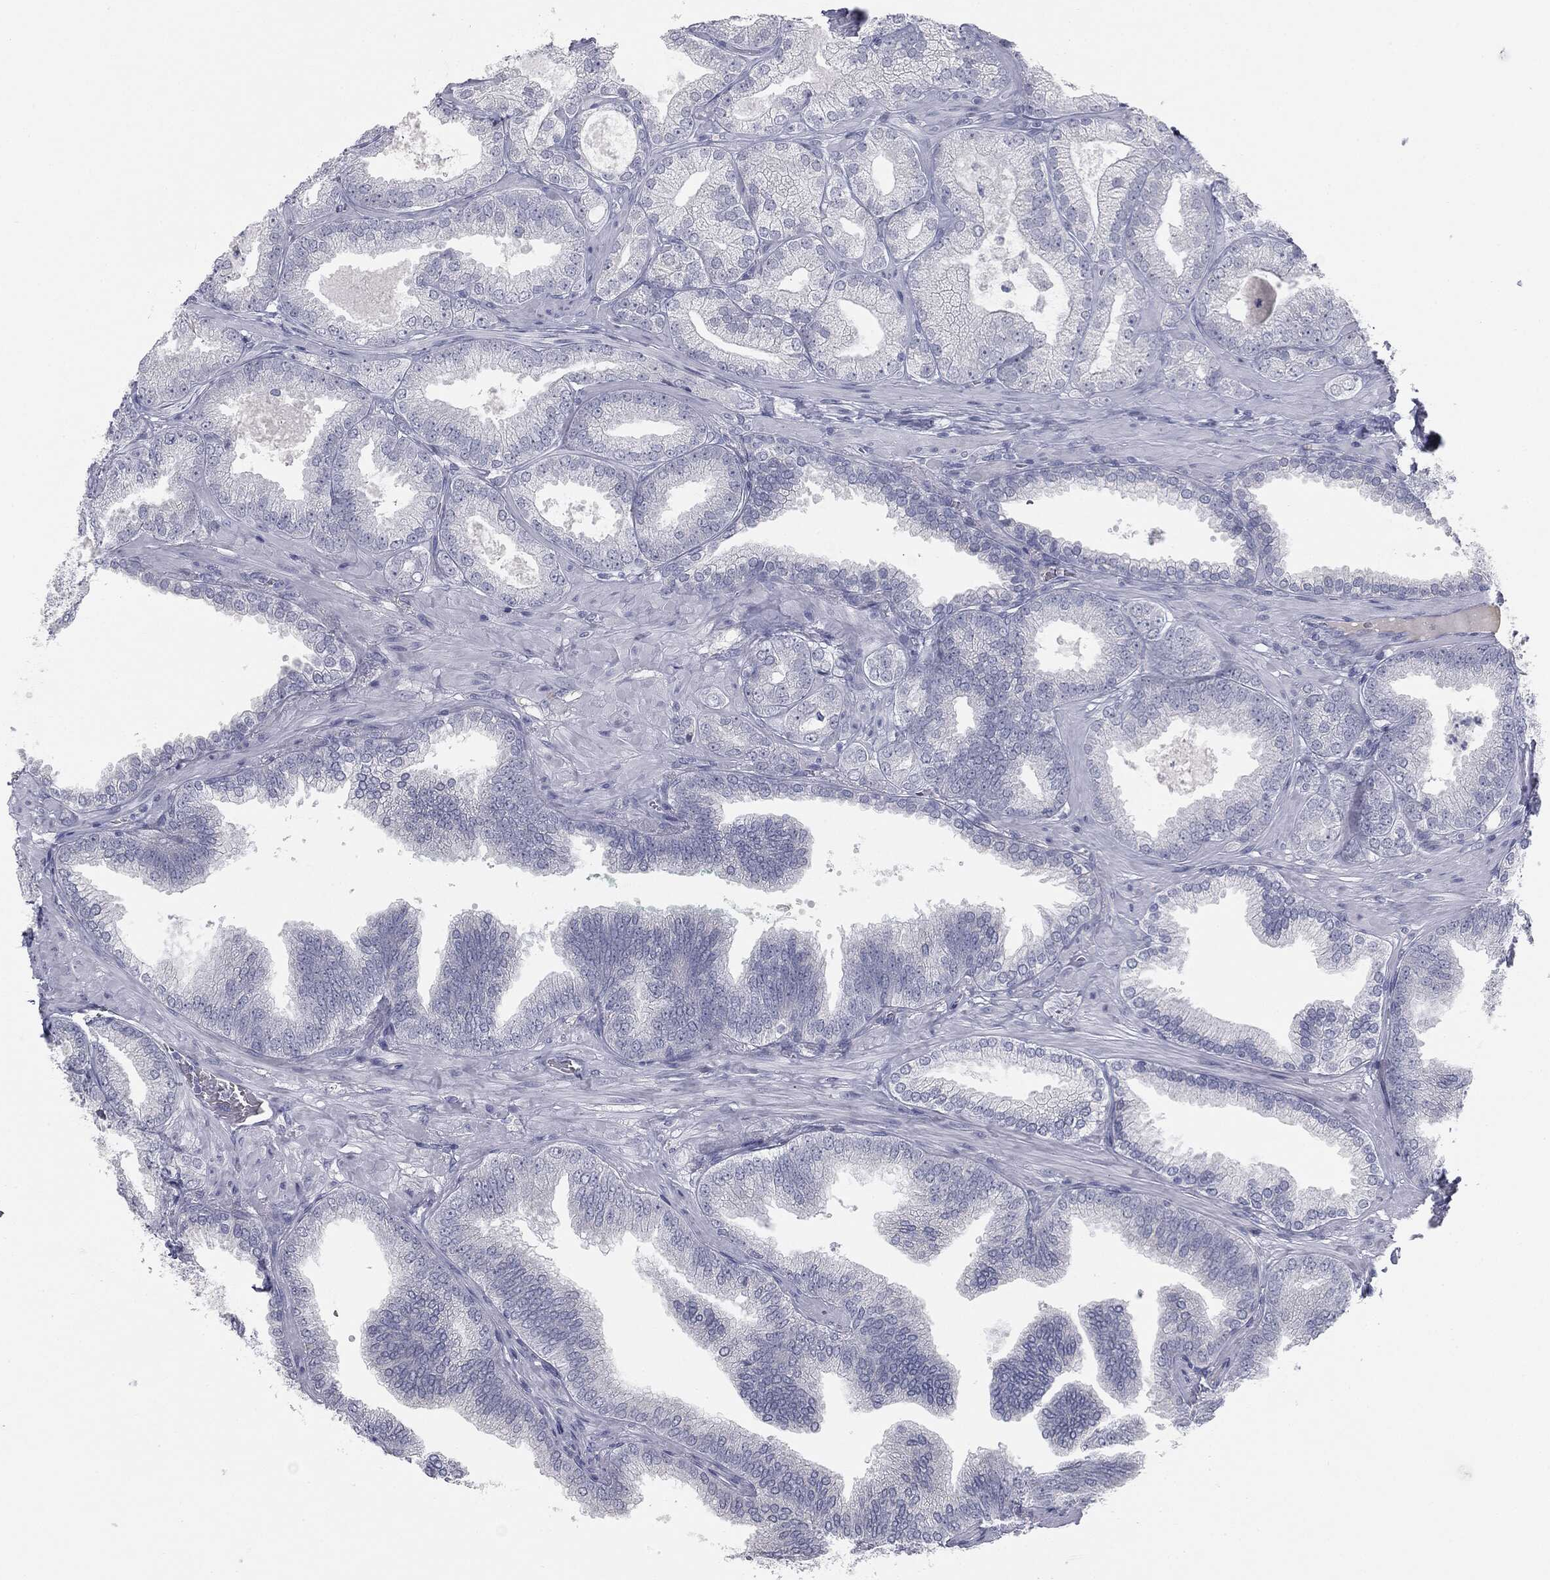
{"staining": {"intensity": "negative", "quantity": "none", "location": "none"}, "tissue": "prostate cancer", "cell_type": "Tumor cells", "image_type": "cancer", "snomed": [{"axis": "morphology", "description": "Adenocarcinoma, High grade"}, {"axis": "topography", "description": "Prostate"}], "caption": "An IHC image of adenocarcinoma (high-grade) (prostate) is shown. There is no staining in tumor cells of adenocarcinoma (high-grade) (prostate).", "gene": "MUC5AC", "patient": {"sex": "male", "age": 68}}